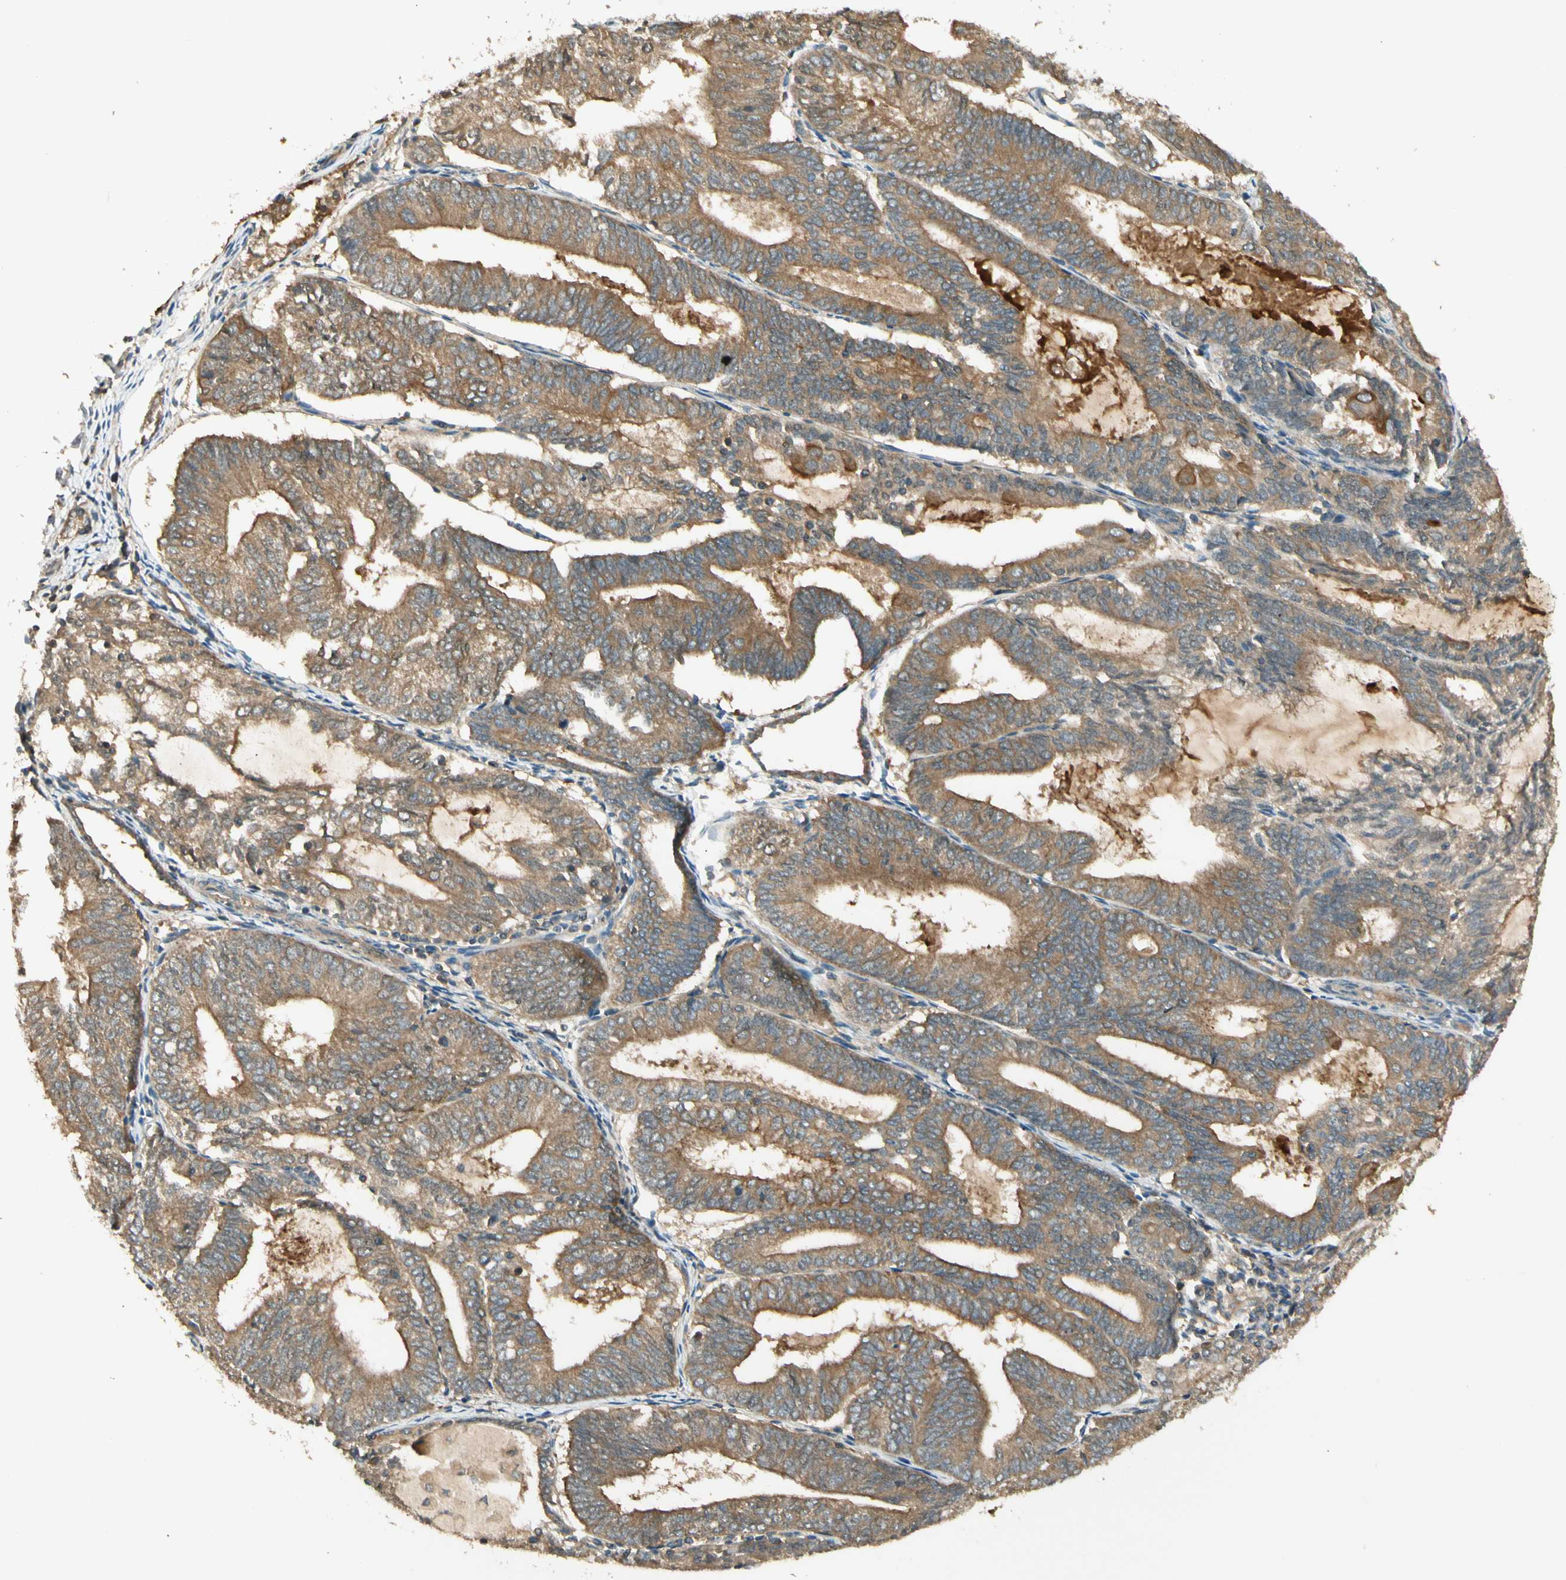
{"staining": {"intensity": "moderate", "quantity": ">75%", "location": "cytoplasmic/membranous"}, "tissue": "endometrial cancer", "cell_type": "Tumor cells", "image_type": "cancer", "snomed": [{"axis": "morphology", "description": "Adenocarcinoma, NOS"}, {"axis": "topography", "description": "Endometrium"}], "caption": "A micrograph of human endometrial cancer (adenocarcinoma) stained for a protein demonstrates moderate cytoplasmic/membranous brown staining in tumor cells.", "gene": "PFDN5", "patient": {"sex": "female", "age": 81}}